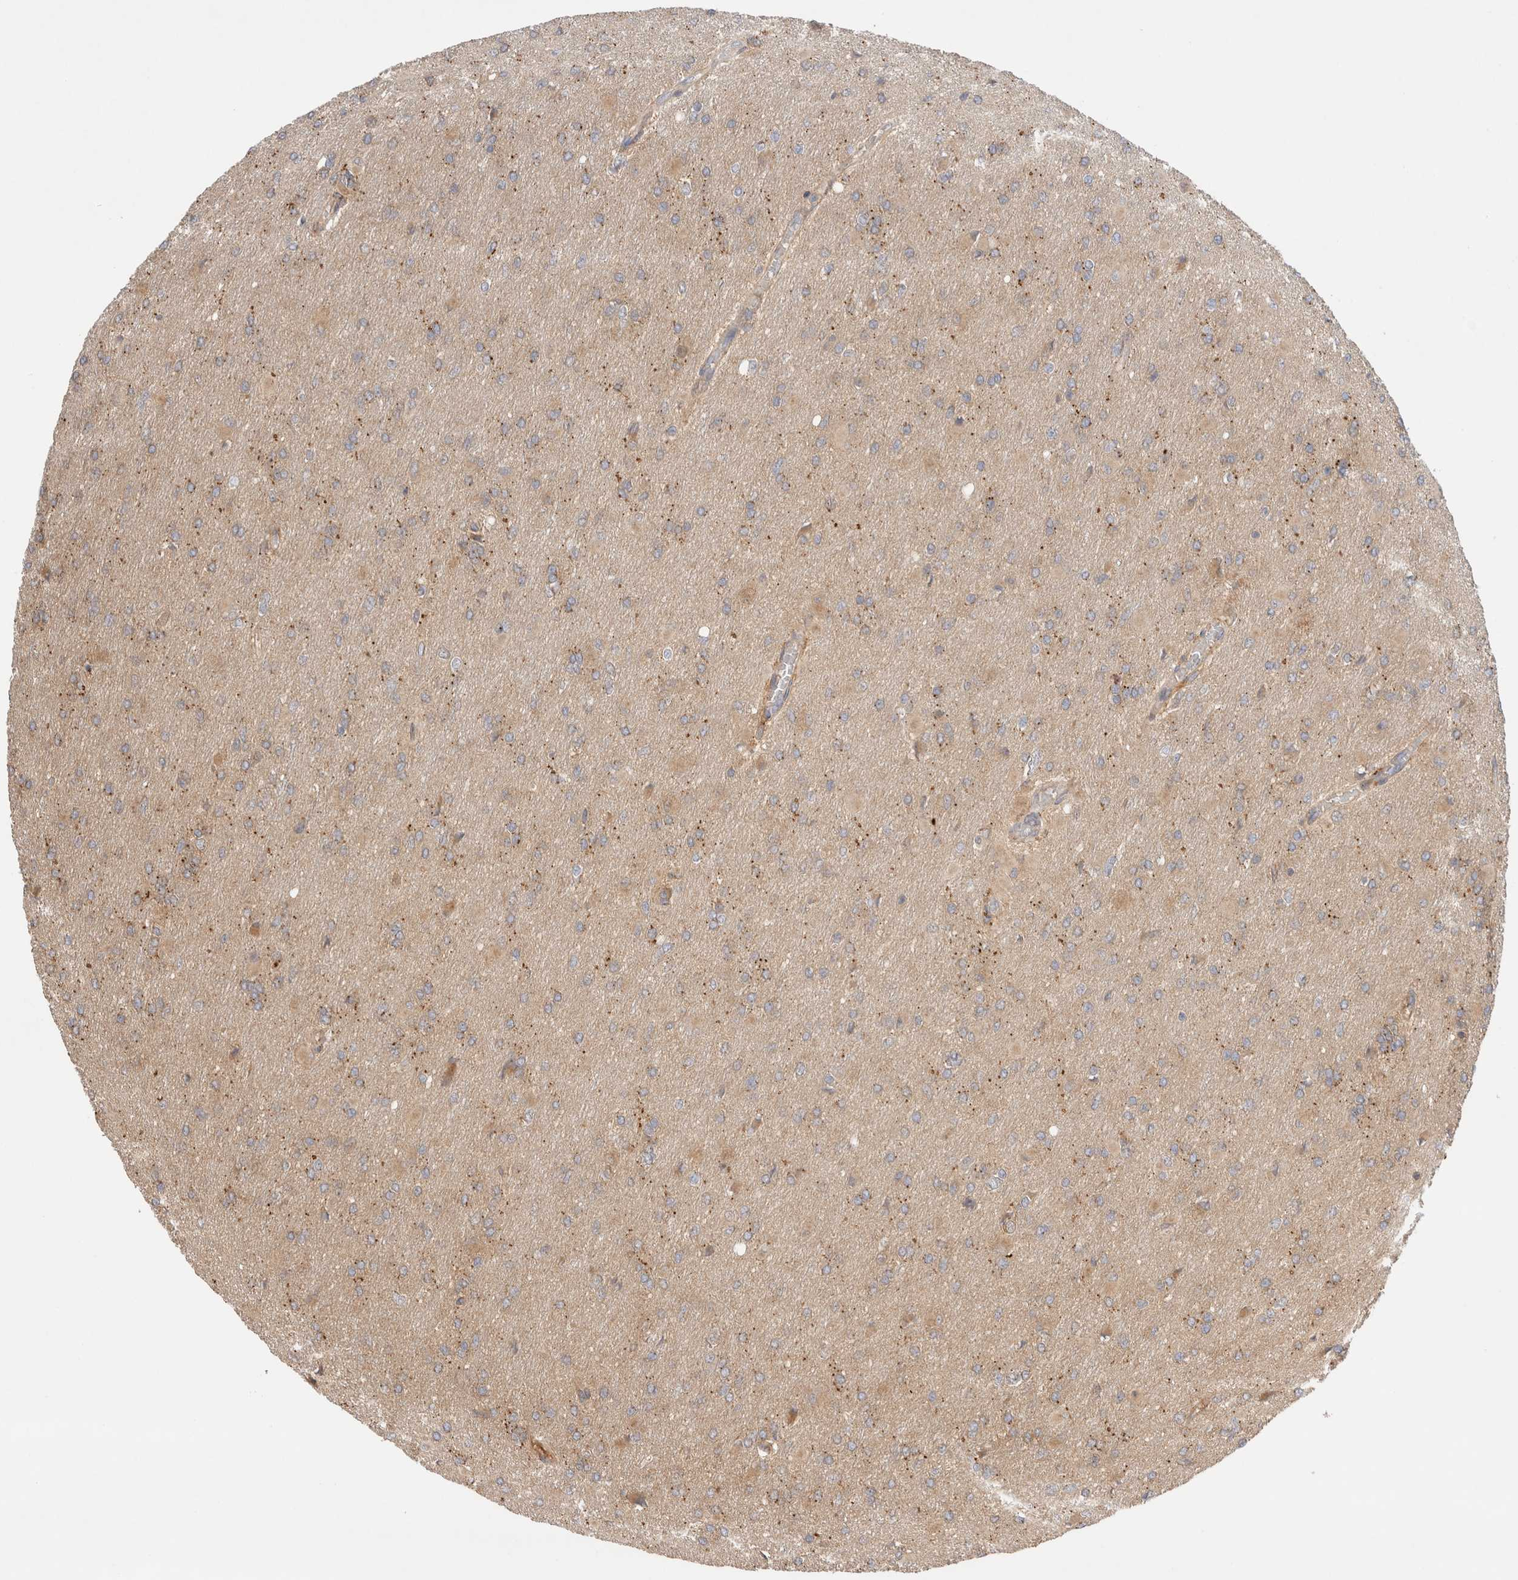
{"staining": {"intensity": "weak", "quantity": ">75%", "location": "cytoplasmic/membranous"}, "tissue": "glioma", "cell_type": "Tumor cells", "image_type": "cancer", "snomed": [{"axis": "morphology", "description": "Glioma, malignant, High grade"}, {"axis": "topography", "description": "Cerebral cortex"}], "caption": "High-power microscopy captured an IHC image of malignant glioma (high-grade), revealing weak cytoplasmic/membranous positivity in approximately >75% of tumor cells.", "gene": "VPS28", "patient": {"sex": "female", "age": 36}}